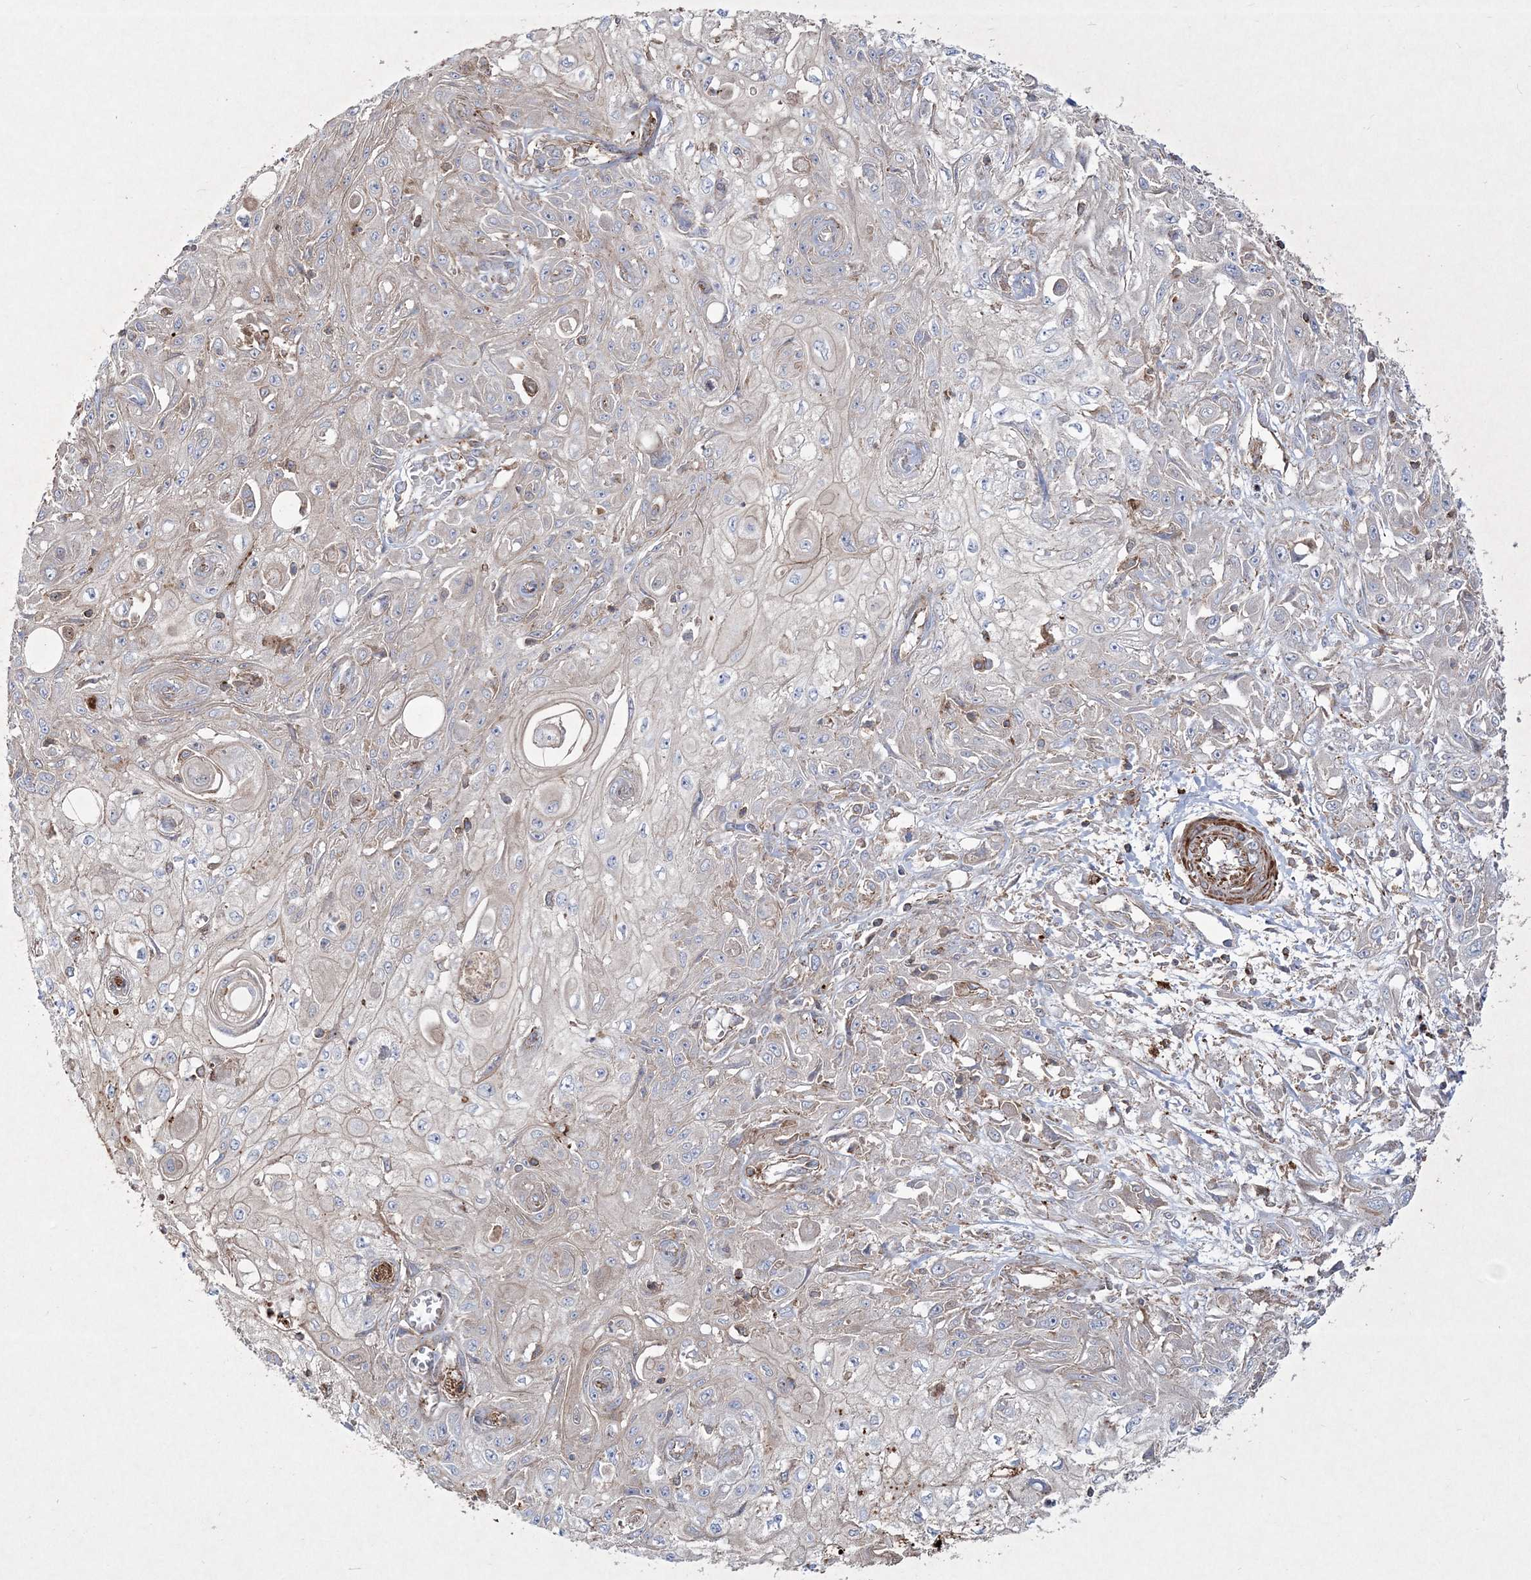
{"staining": {"intensity": "negative", "quantity": "none", "location": "none"}, "tissue": "skin cancer", "cell_type": "Tumor cells", "image_type": "cancer", "snomed": [{"axis": "morphology", "description": "Squamous cell carcinoma, NOS"}, {"axis": "morphology", "description": "Squamous cell carcinoma, metastatic, NOS"}, {"axis": "topography", "description": "Skin"}, {"axis": "topography", "description": "Lymph node"}], "caption": "Immunohistochemistry of metastatic squamous cell carcinoma (skin) exhibits no staining in tumor cells.", "gene": "RICTOR", "patient": {"sex": "male", "age": 75}}